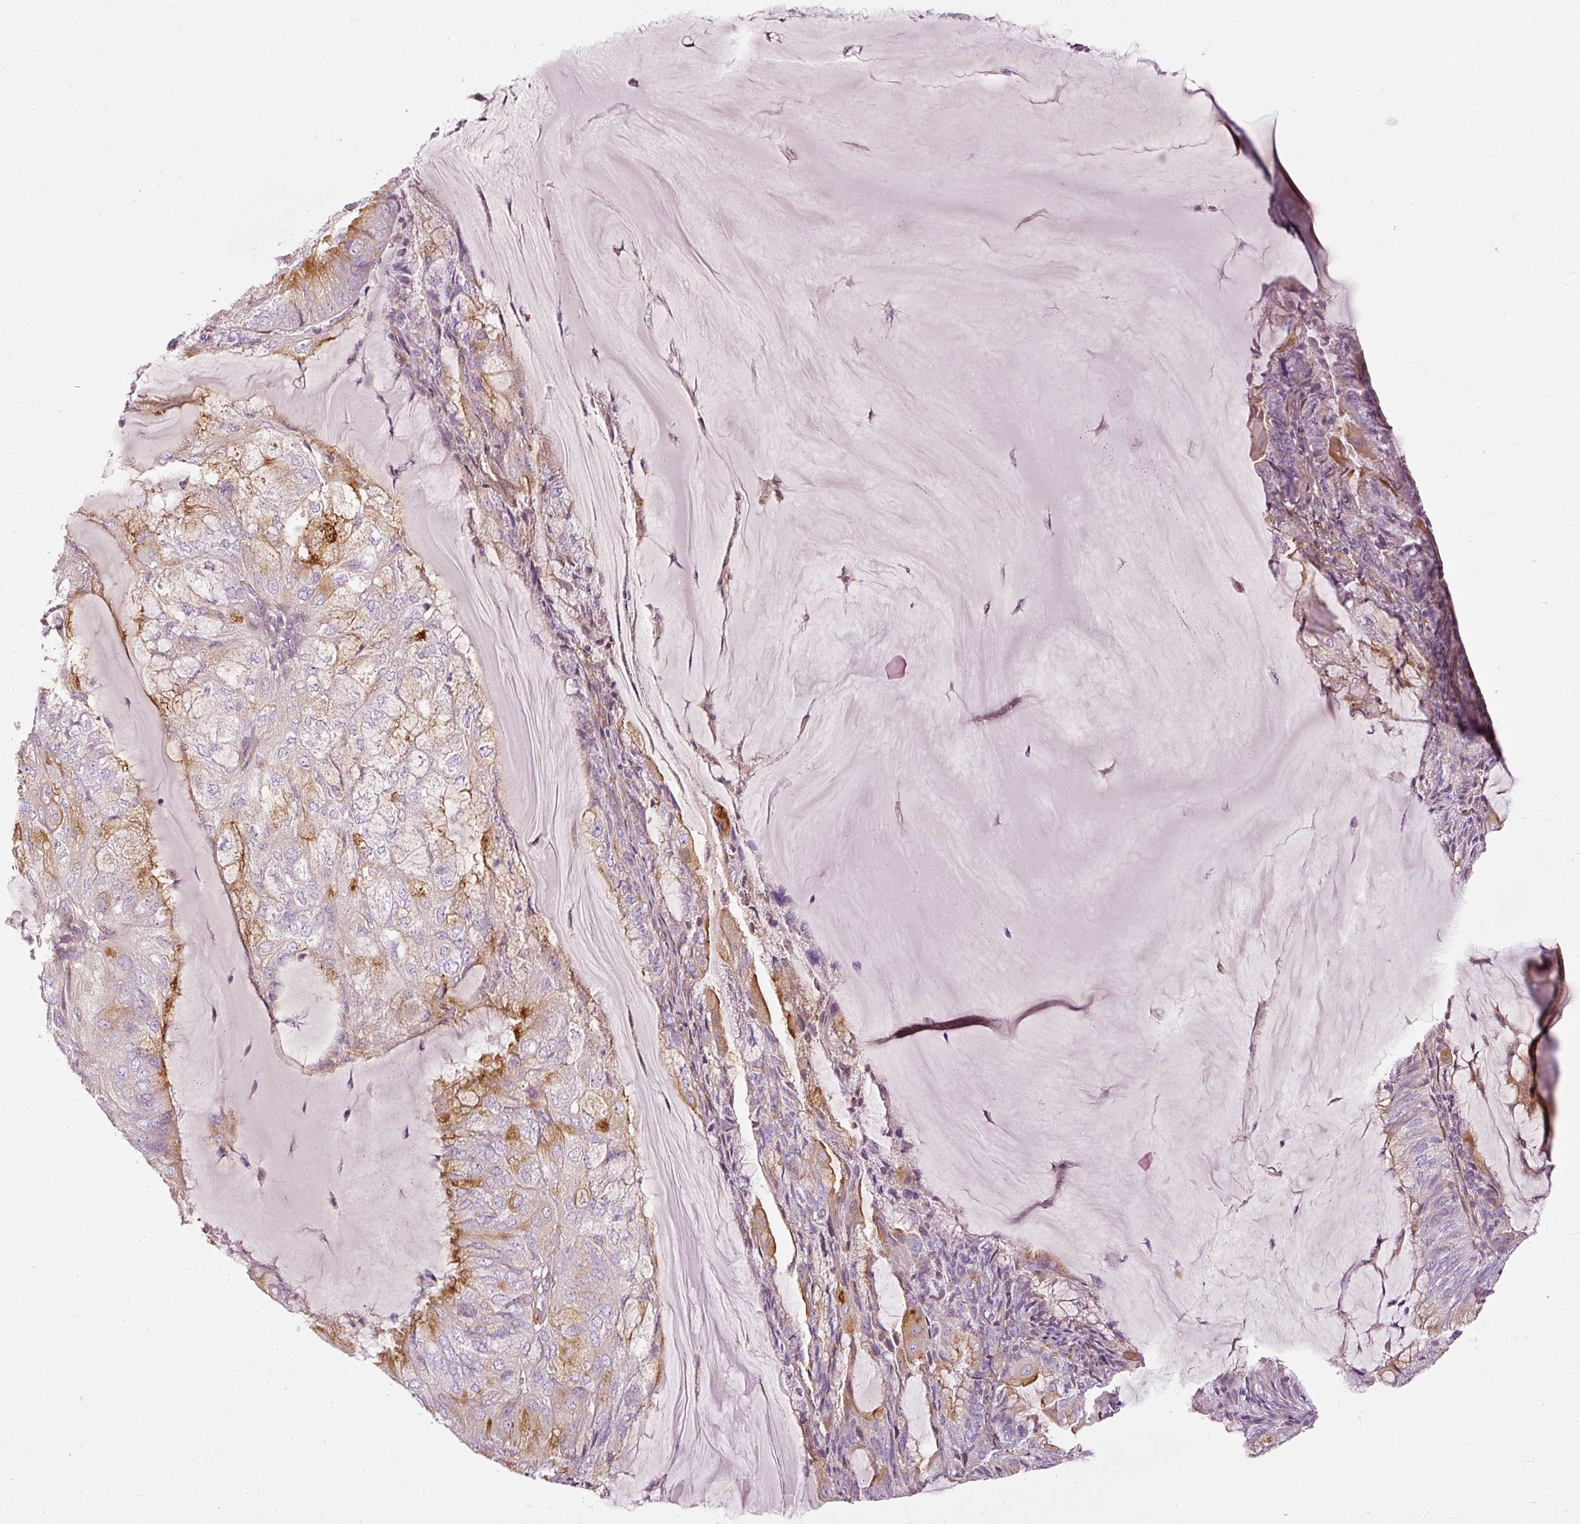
{"staining": {"intensity": "moderate", "quantity": "25%-75%", "location": "cytoplasmic/membranous"}, "tissue": "endometrial cancer", "cell_type": "Tumor cells", "image_type": "cancer", "snomed": [{"axis": "morphology", "description": "Adenocarcinoma, NOS"}, {"axis": "topography", "description": "Endometrium"}], "caption": "Endometrial adenocarcinoma stained with DAB immunohistochemistry exhibits medium levels of moderate cytoplasmic/membranous staining in approximately 25%-75% of tumor cells.", "gene": "PAQR9", "patient": {"sex": "female", "age": 81}}